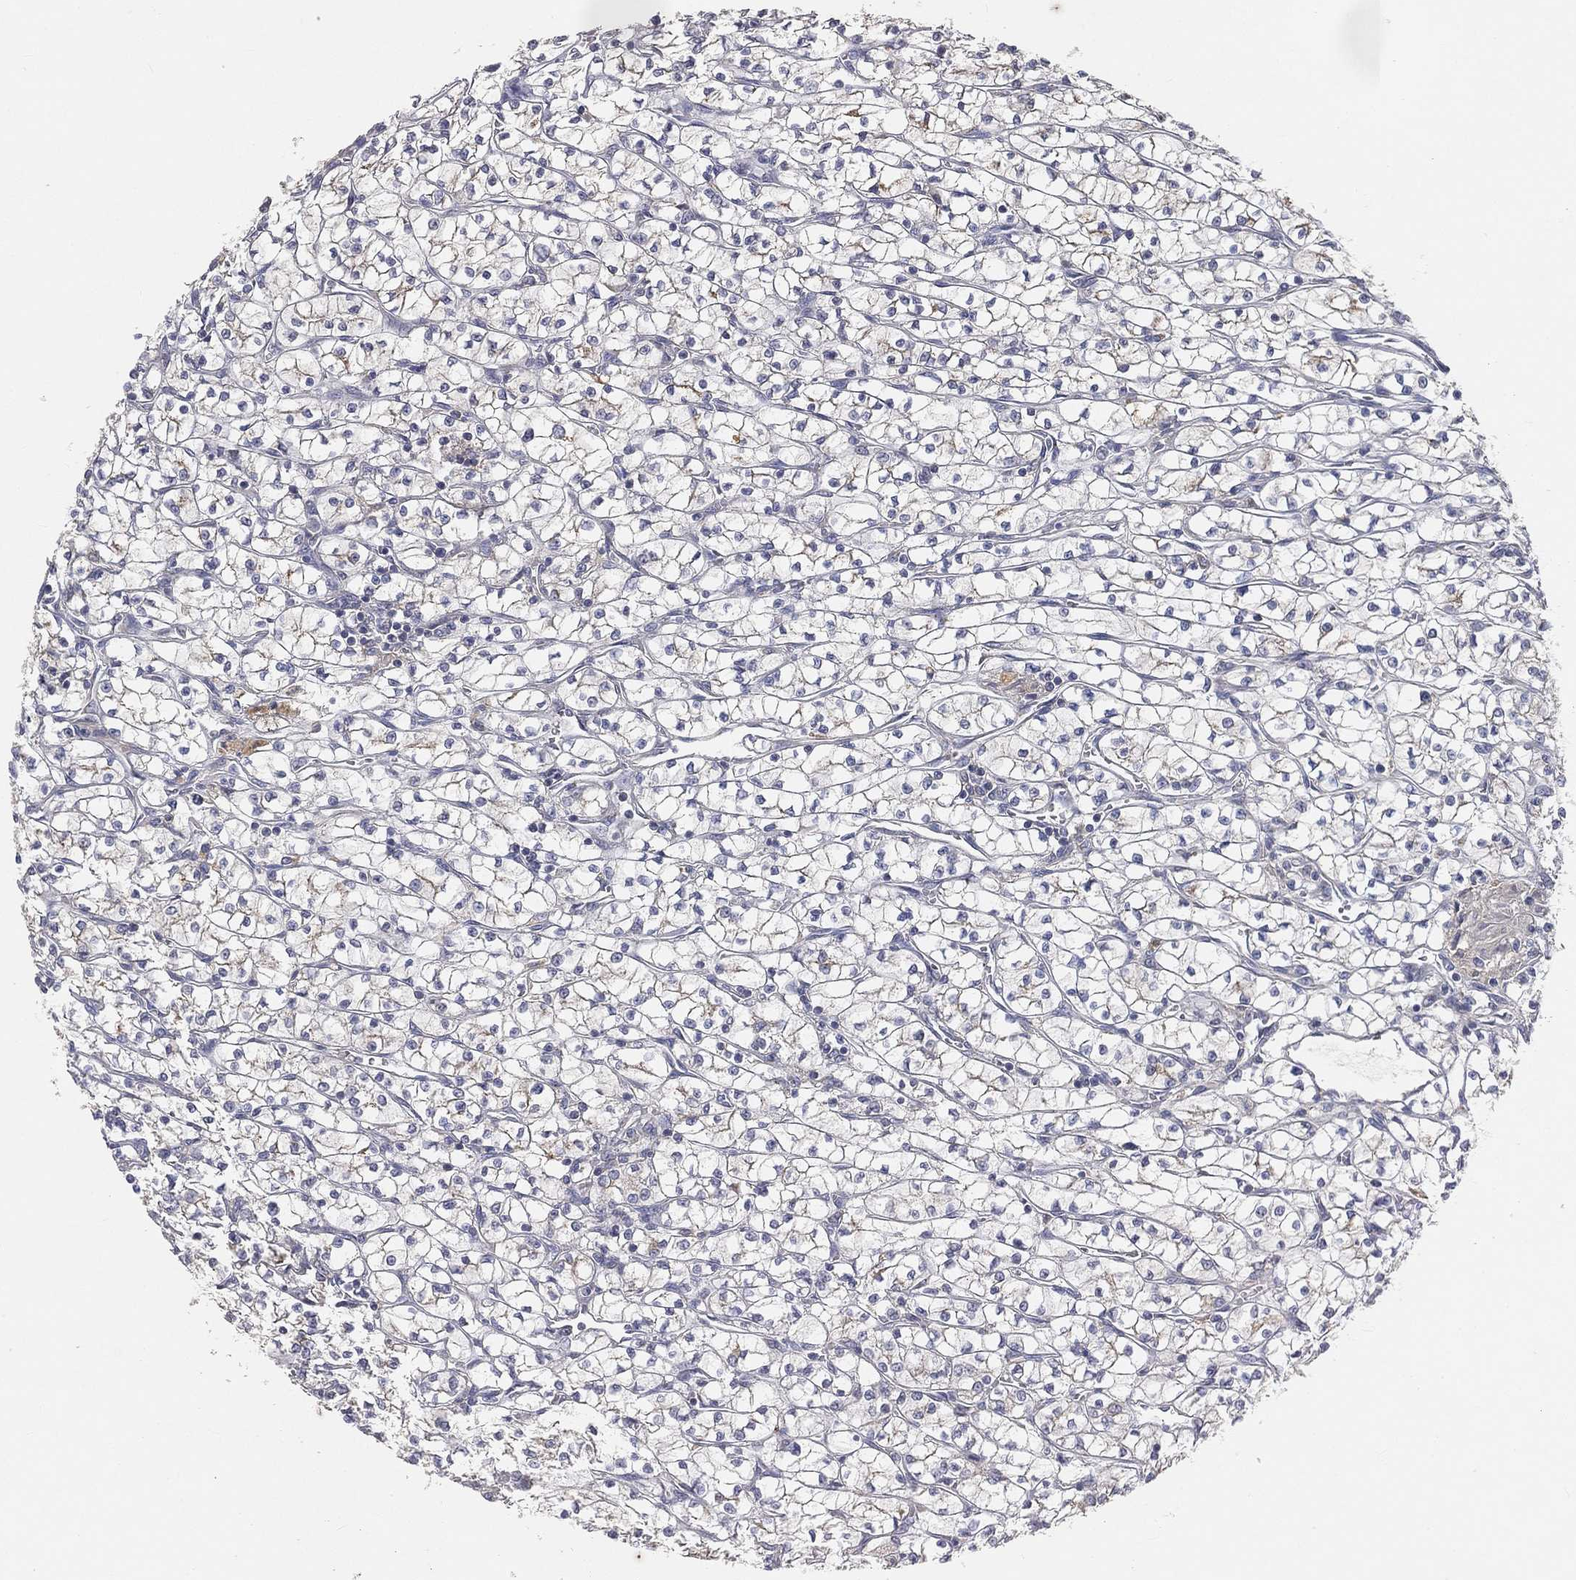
{"staining": {"intensity": "negative", "quantity": "none", "location": "none"}, "tissue": "renal cancer", "cell_type": "Tumor cells", "image_type": "cancer", "snomed": [{"axis": "morphology", "description": "Adenocarcinoma, NOS"}, {"axis": "topography", "description": "Kidney"}], "caption": "Tumor cells show no significant positivity in adenocarcinoma (renal).", "gene": "CTSL", "patient": {"sex": "female", "age": 64}}